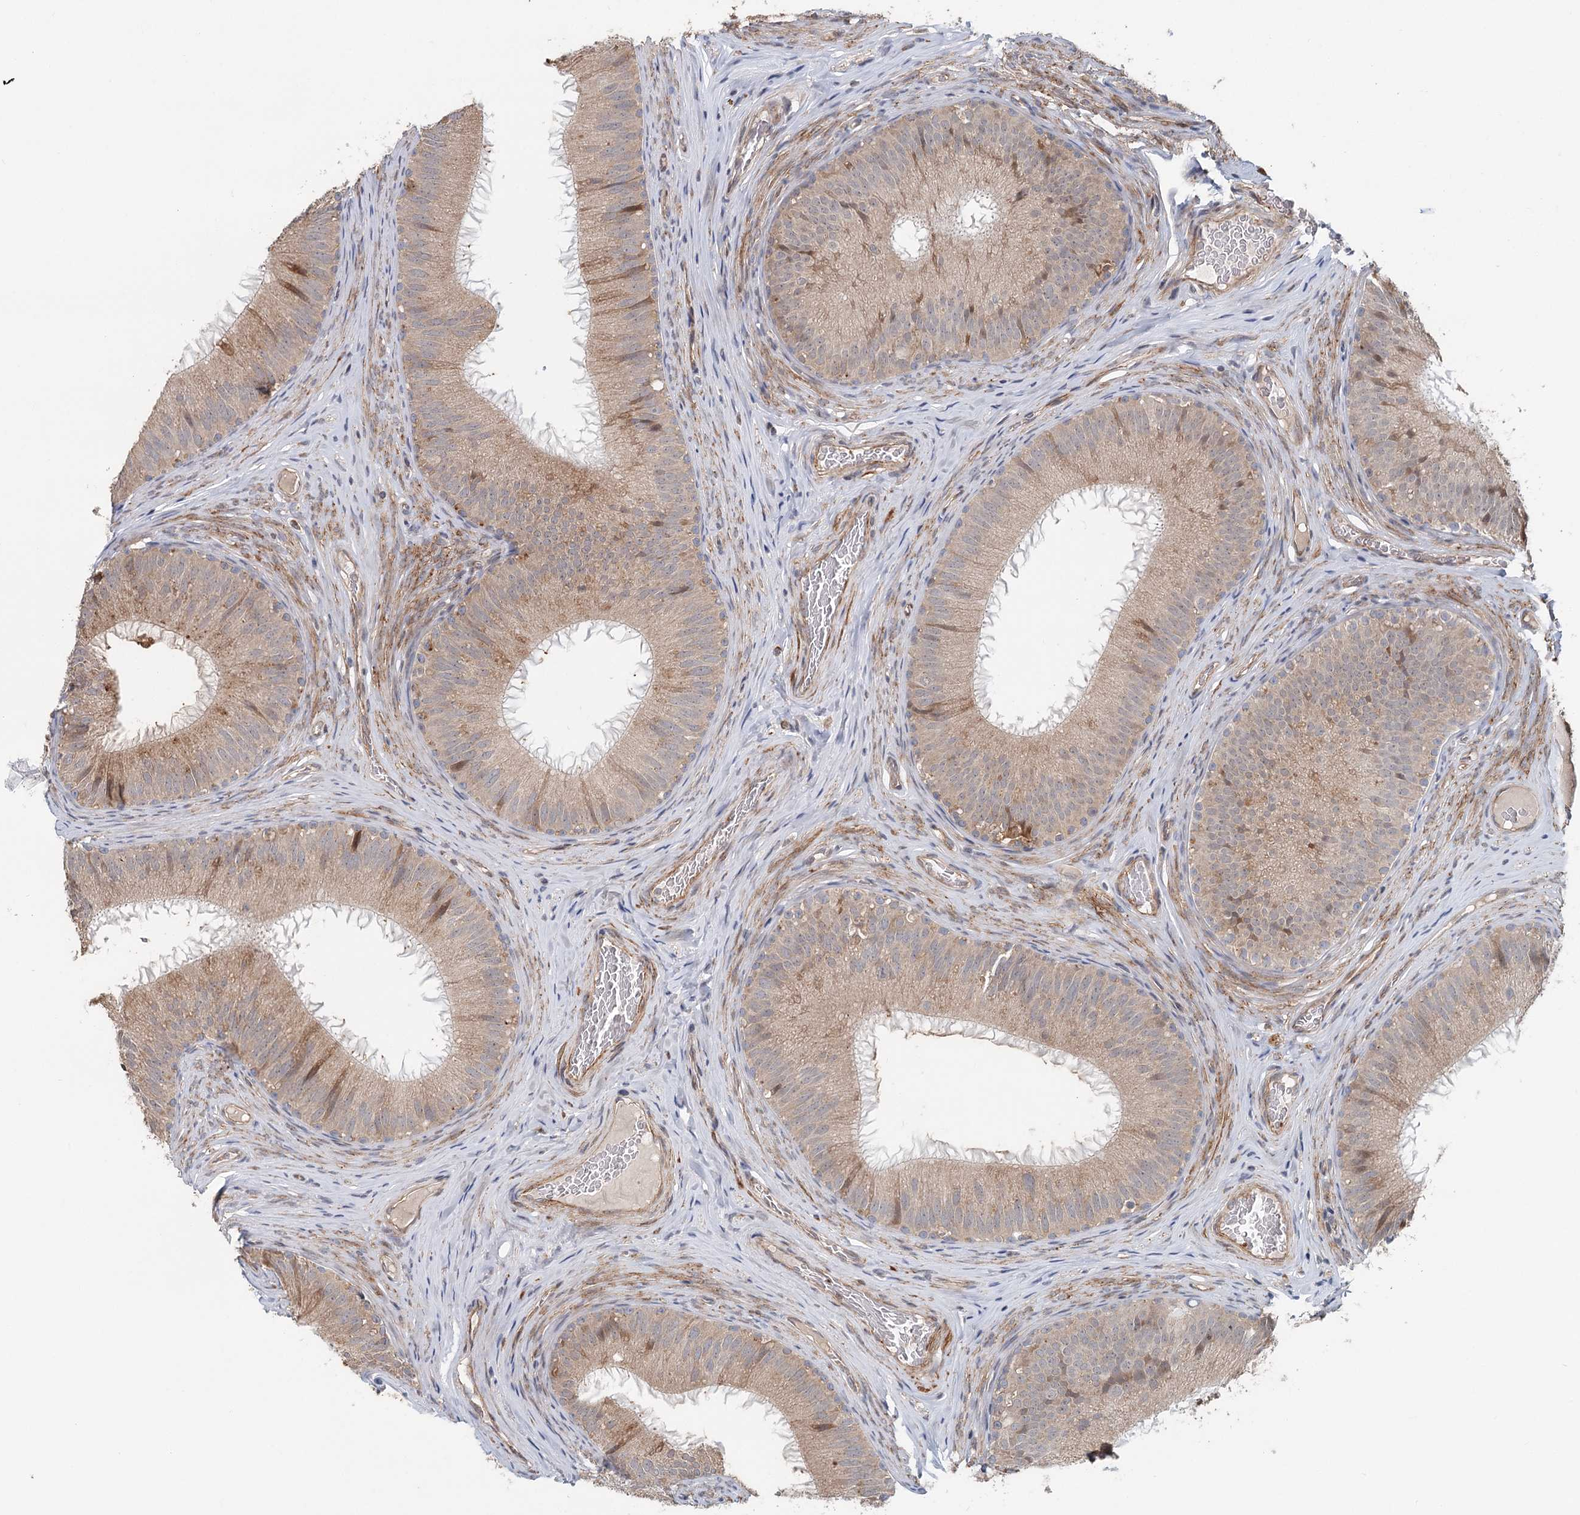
{"staining": {"intensity": "weak", "quantity": "25%-75%", "location": "cytoplasmic/membranous"}, "tissue": "epididymis", "cell_type": "Glandular cells", "image_type": "normal", "snomed": [{"axis": "morphology", "description": "Normal tissue, NOS"}, {"axis": "topography", "description": "Epididymis"}], "caption": "Protein staining shows weak cytoplasmic/membranous staining in approximately 25%-75% of glandular cells in normal epididymis.", "gene": "RNF111", "patient": {"sex": "male", "age": 34}}